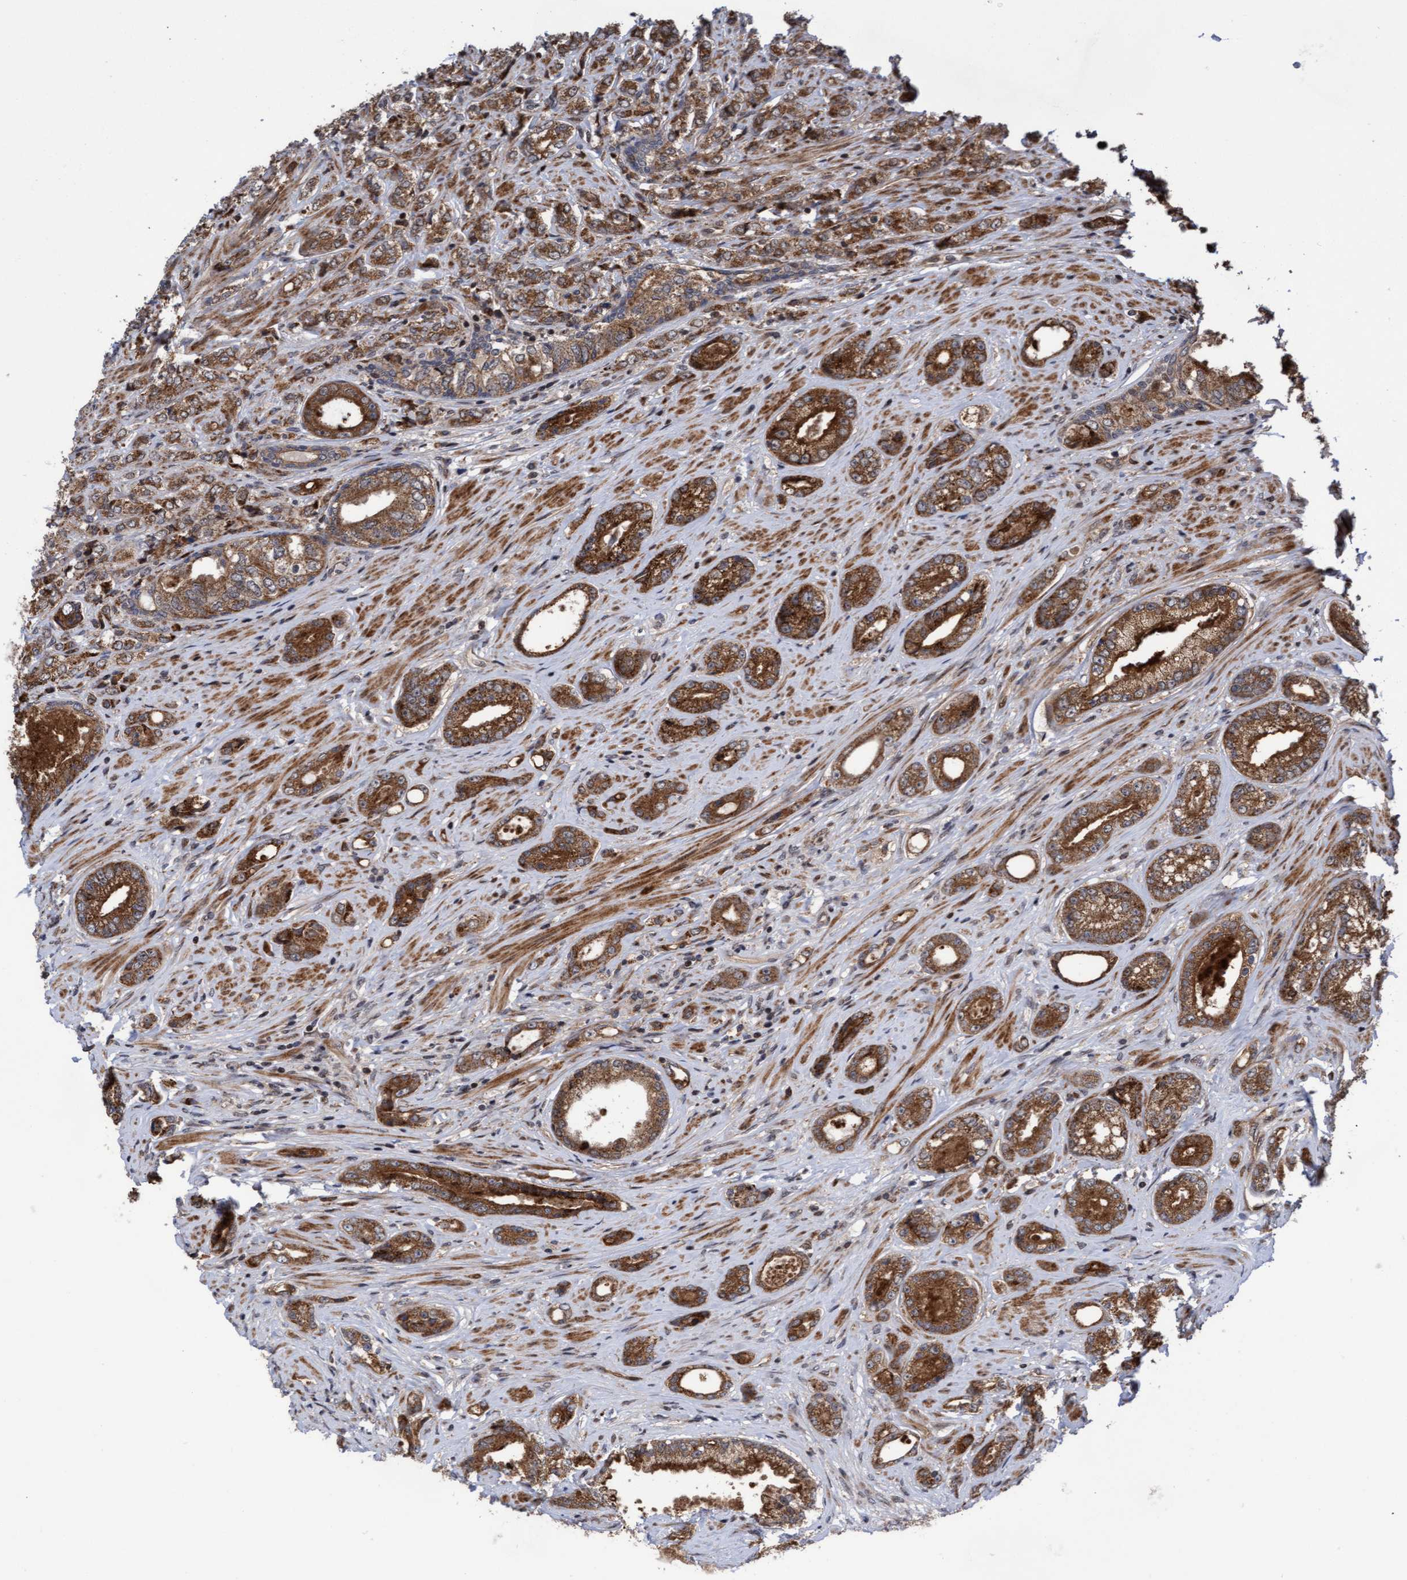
{"staining": {"intensity": "strong", "quantity": ">75%", "location": "cytoplasmic/membranous"}, "tissue": "prostate cancer", "cell_type": "Tumor cells", "image_type": "cancer", "snomed": [{"axis": "morphology", "description": "Adenocarcinoma, High grade"}, {"axis": "topography", "description": "Prostate"}], "caption": "This is an image of immunohistochemistry staining of adenocarcinoma (high-grade) (prostate), which shows strong expression in the cytoplasmic/membranous of tumor cells.", "gene": "ITFG1", "patient": {"sex": "male", "age": 61}}